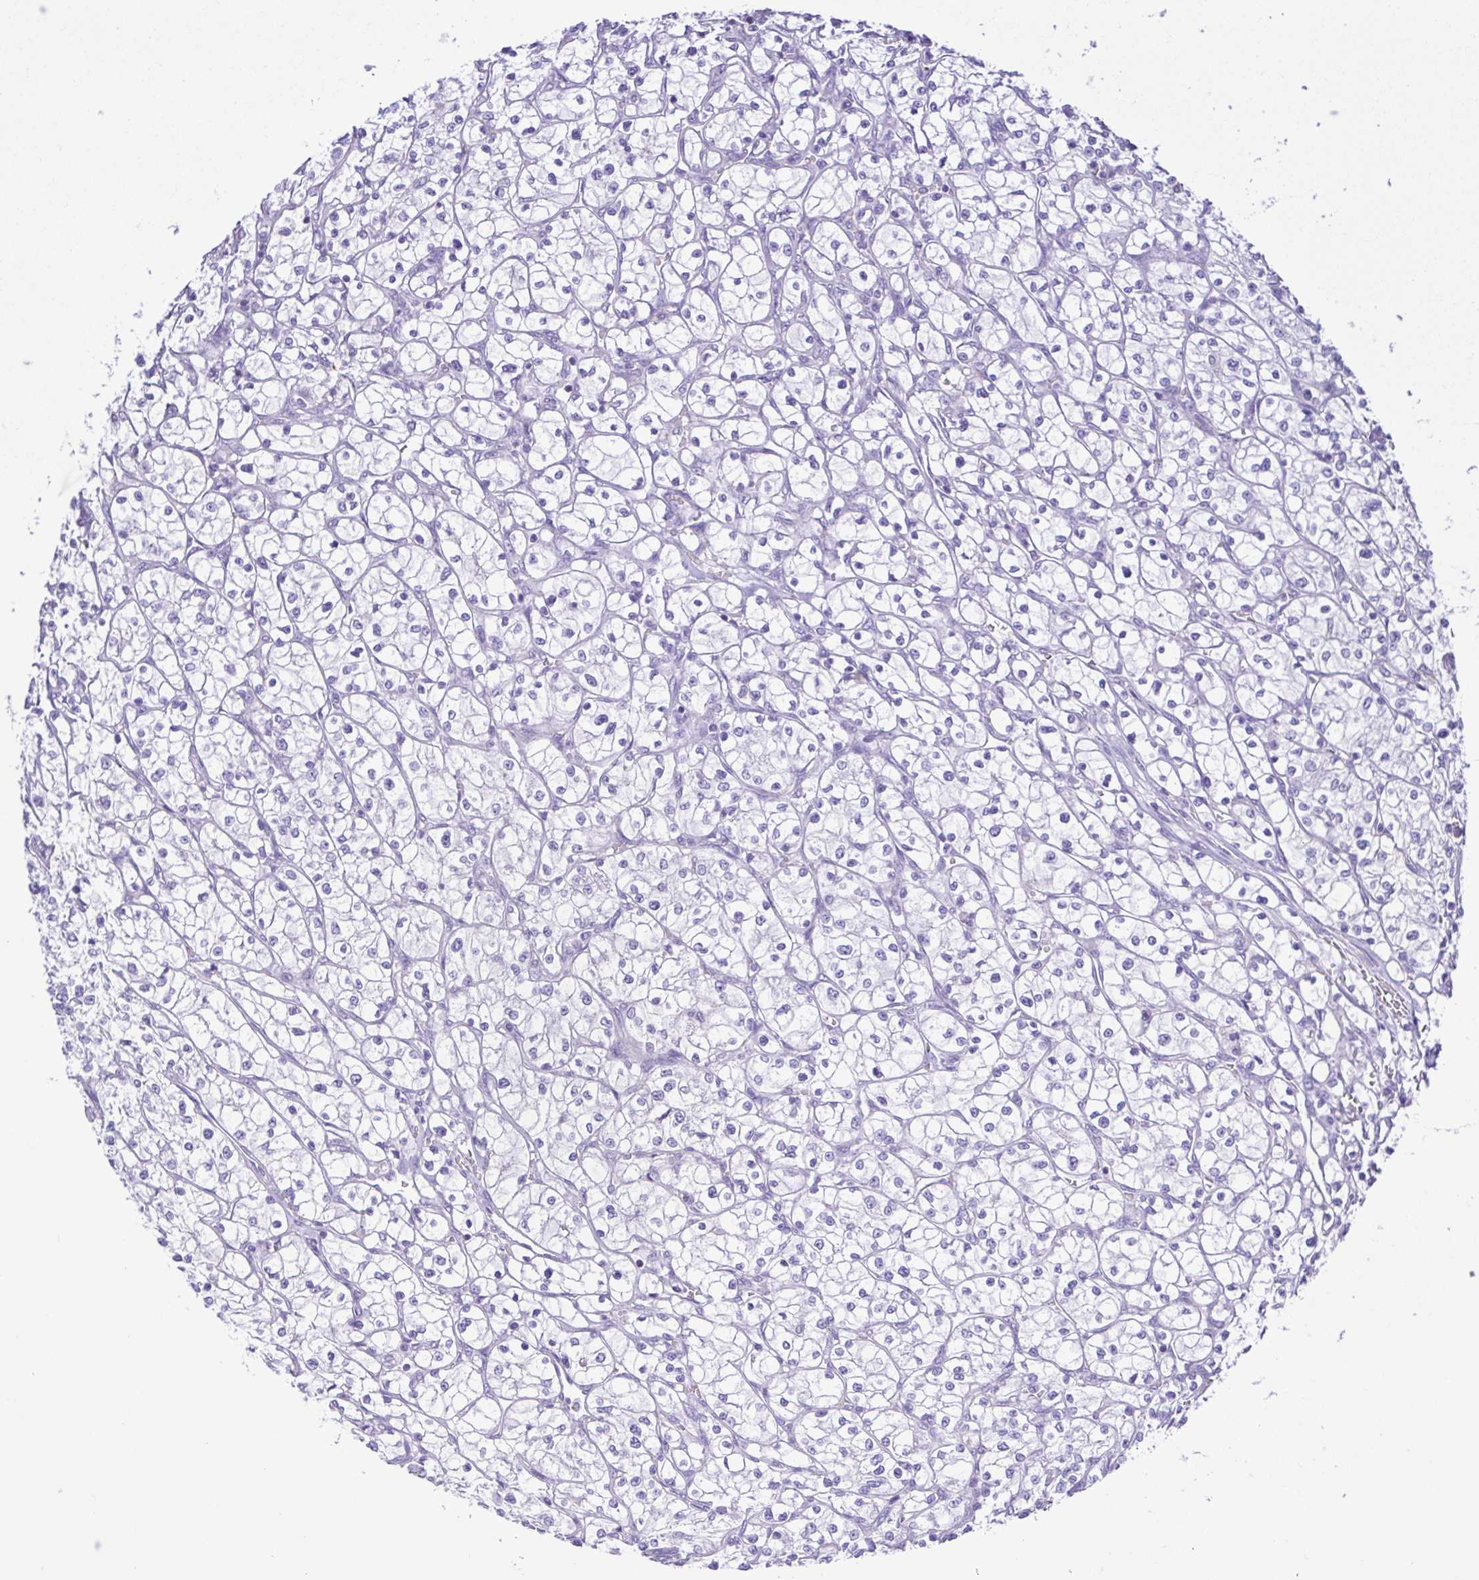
{"staining": {"intensity": "negative", "quantity": "none", "location": "none"}, "tissue": "renal cancer", "cell_type": "Tumor cells", "image_type": "cancer", "snomed": [{"axis": "morphology", "description": "Adenocarcinoma, NOS"}, {"axis": "topography", "description": "Kidney"}], "caption": "An immunohistochemistry photomicrograph of renal cancer (adenocarcinoma) is shown. There is no staining in tumor cells of renal cancer (adenocarcinoma). Brightfield microscopy of IHC stained with DAB (3,3'-diaminobenzidine) (brown) and hematoxylin (blue), captured at high magnification.", "gene": "CYP17A1", "patient": {"sex": "female", "age": 64}}